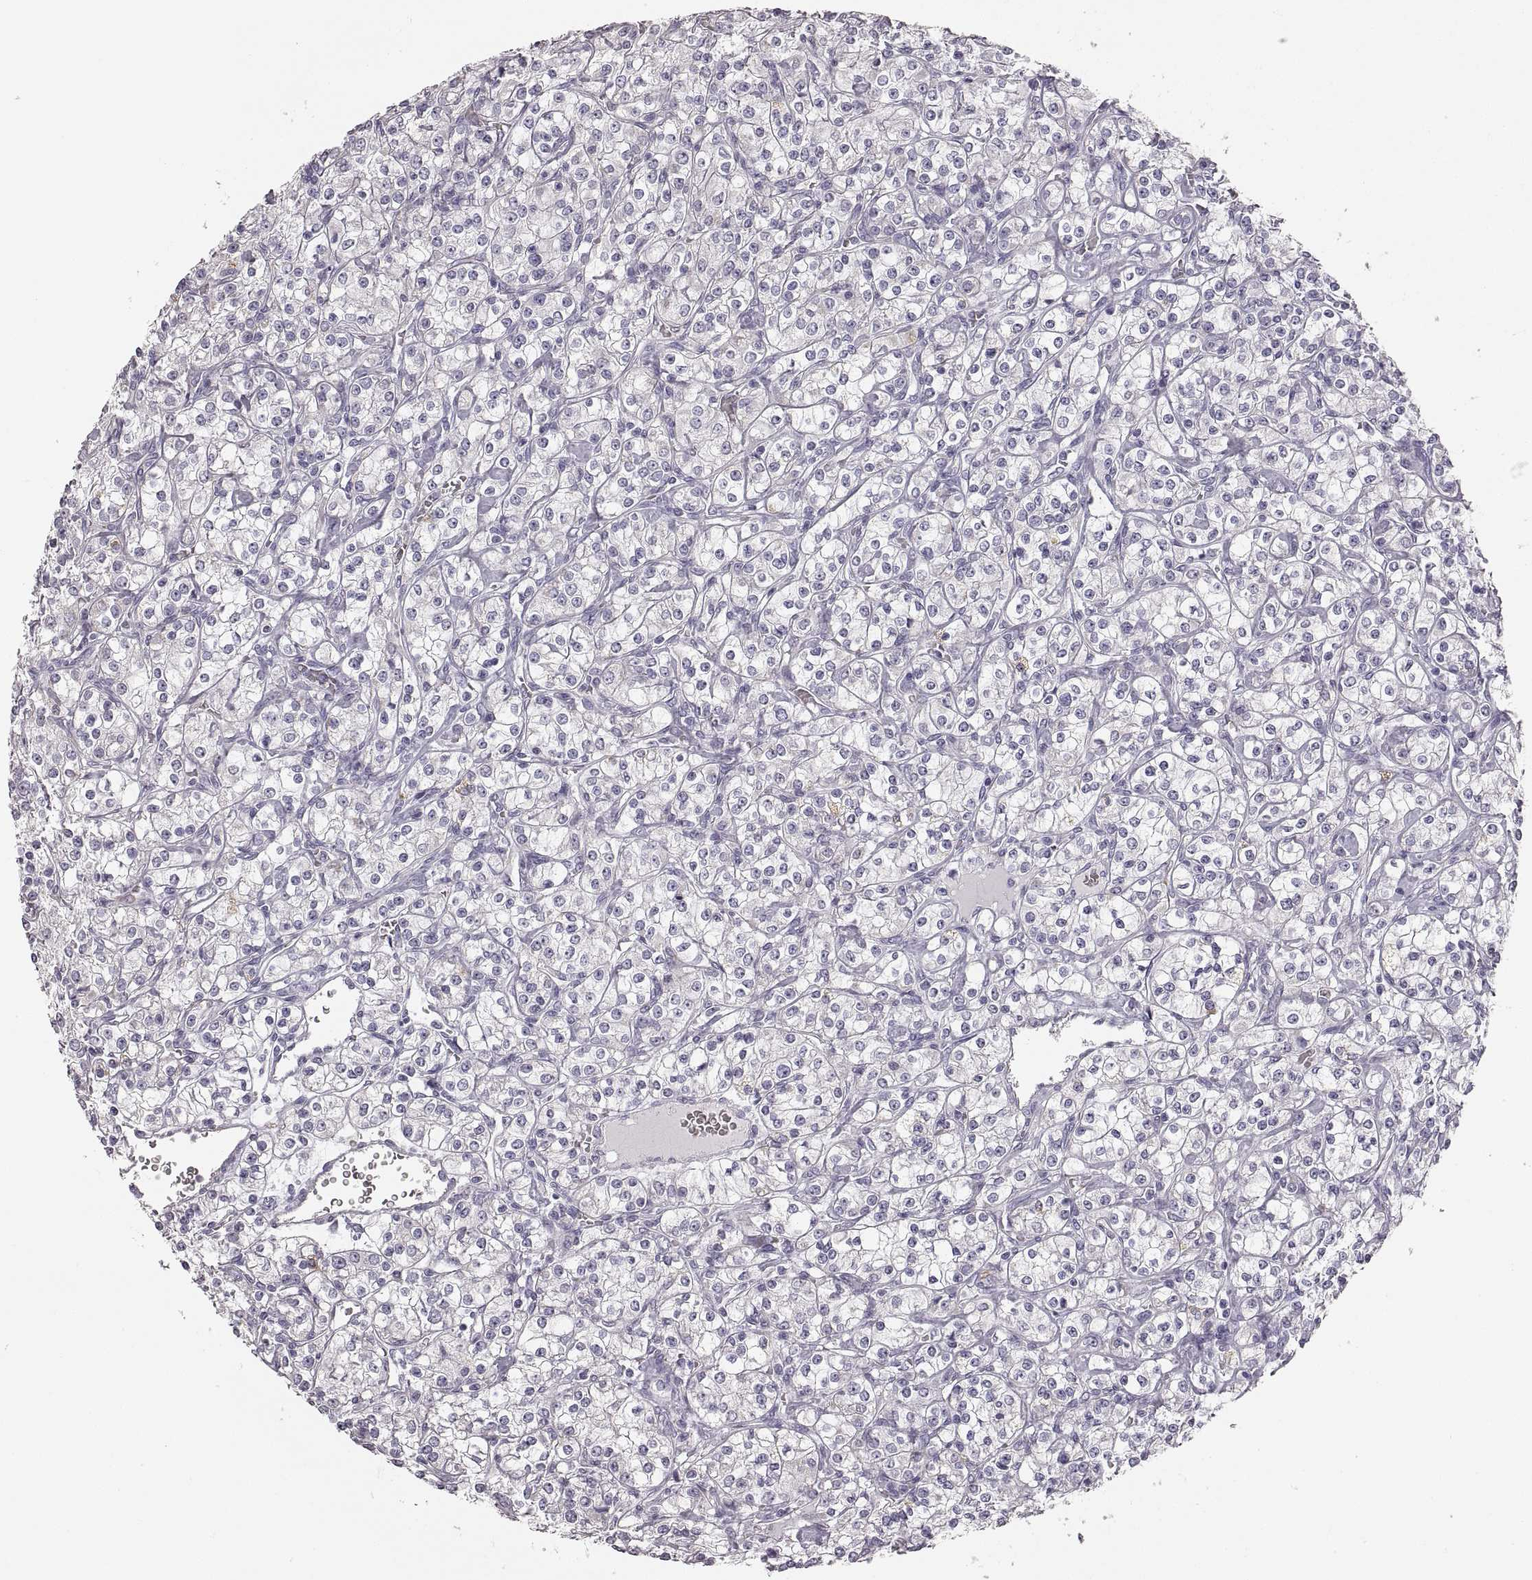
{"staining": {"intensity": "negative", "quantity": "none", "location": "none"}, "tissue": "renal cancer", "cell_type": "Tumor cells", "image_type": "cancer", "snomed": [{"axis": "morphology", "description": "Adenocarcinoma, NOS"}, {"axis": "topography", "description": "Kidney"}], "caption": "Protein analysis of renal cancer reveals no significant expression in tumor cells.", "gene": "RDH13", "patient": {"sex": "male", "age": 77}}